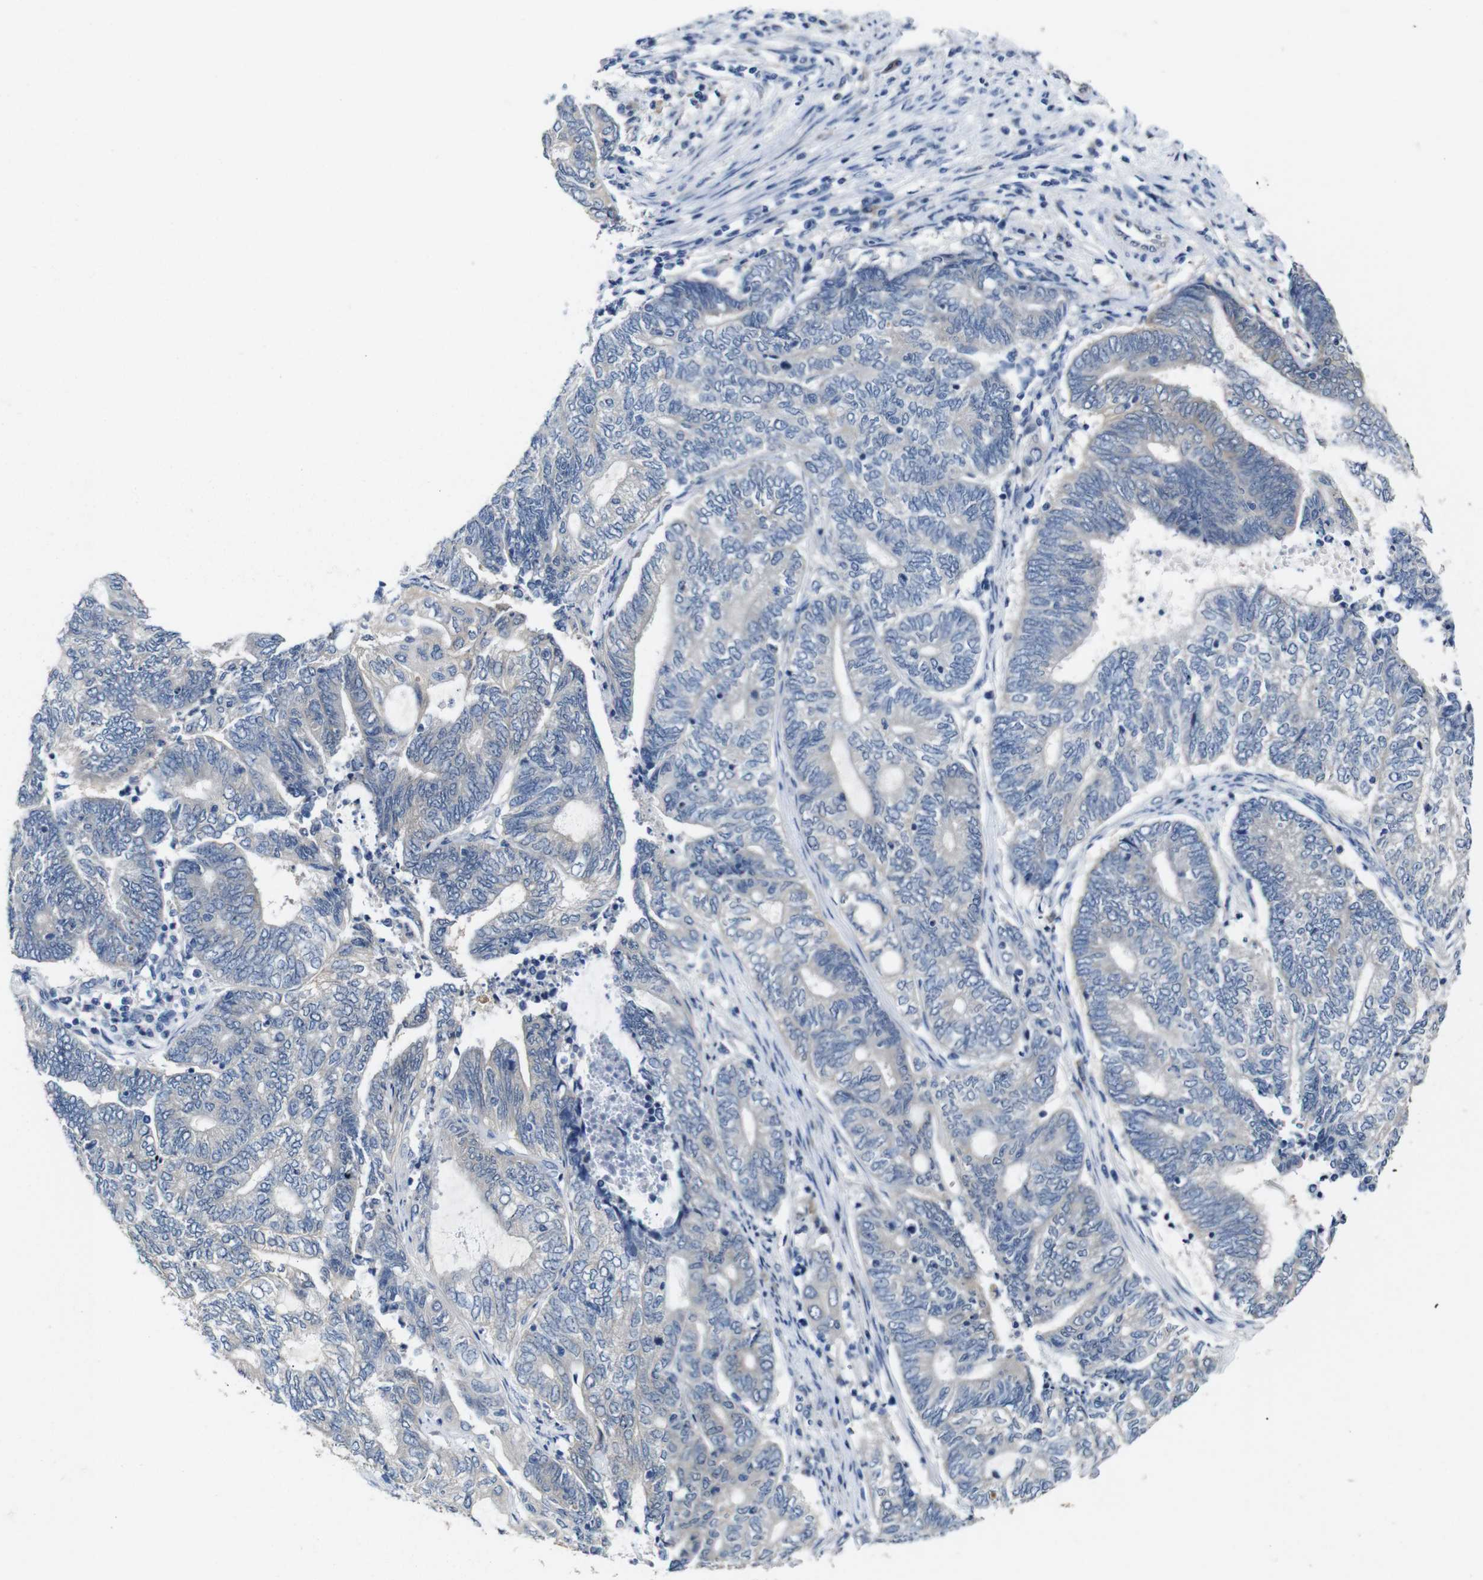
{"staining": {"intensity": "weak", "quantity": ">75%", "location": "cytoplasmic/membranous"}, "tissue": "endometrial cancer", "cell_type": "Tumor cells", "image_type": "cancer", "snomed": [{"axis": "morphology", "description": "Adenocarcinoma, NOS"}, {"axis": "topography", "description": "Uterus"}, {"axis": "topography", "description": "Endometrium"}], "caption": "Protein expression analysis of human endometrial adenocarcinoma reveals weak cytoplasmic/membranous expression in about >75% of tumor cells. Using DAB (brown) and hematoxylin (blue) stains, captured at high magnification using brightfield microscopy.", "gene": "TBC1D32", "patient": {"sex": "female", "age": 70}}